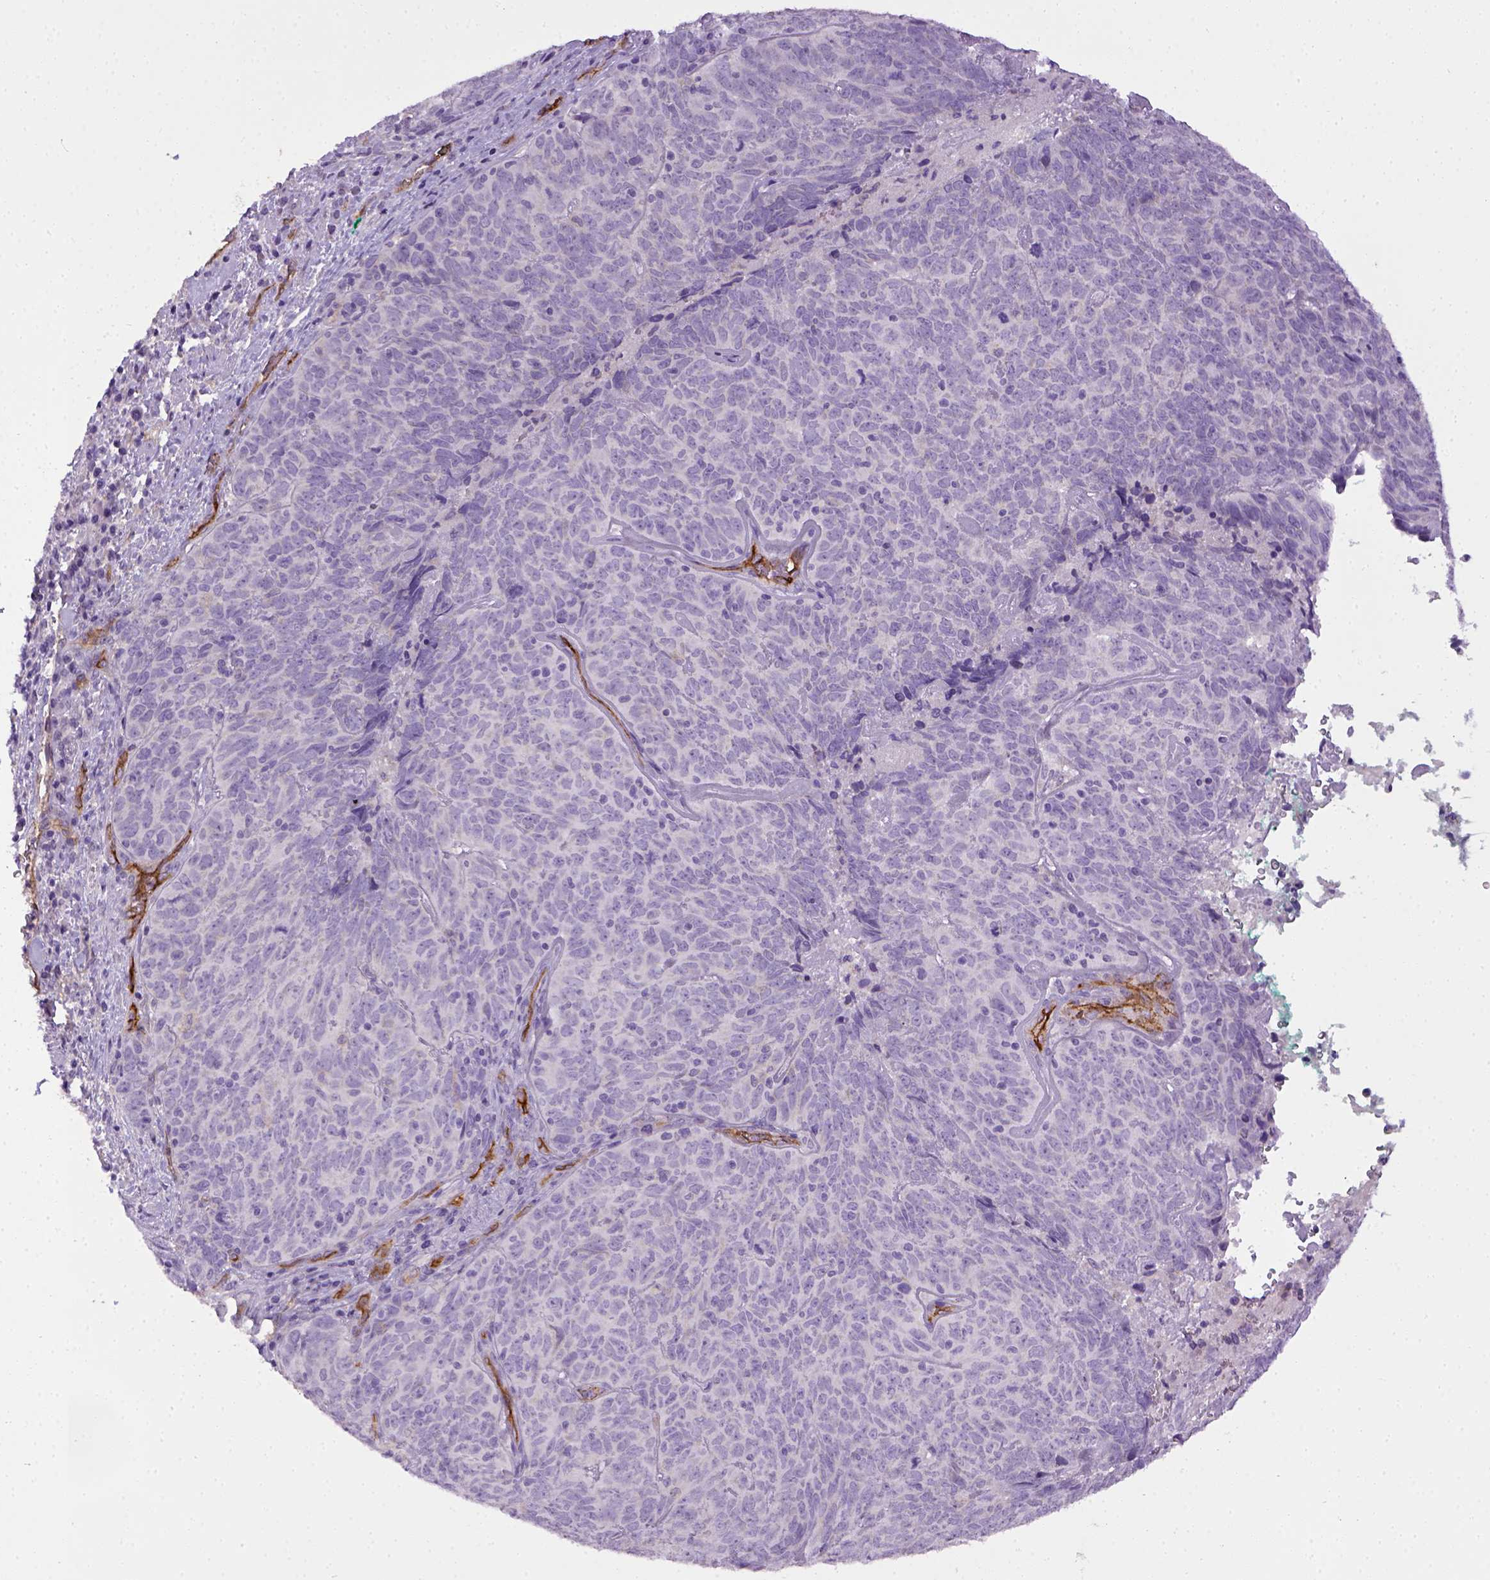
{"staining": {"intensity": "negative", "quantity": "none", "location": "none"}, "tissue": "skin cancer", "cell_type": "Tumor cells", "image_type": "cancer", "snomed": [{"axis": "morphology", "description": "Squamous cell carcinoma, NOS"}, {"axis": "topography", "description": "Skin"}, {"axis": "topography", "description": "Anal"}], "caption": "Image shows no protein positivity in tumor cells of skin cancer tissue. The staining was performed using DAB (3,3'-diaminobenzidine) to visualize the protein expression in brown, while the nuclei were stained in blue with hematoxylin (Magnification: 20x).", "gene": "ENG", "patient": {"sex": "female", "age": 51}}